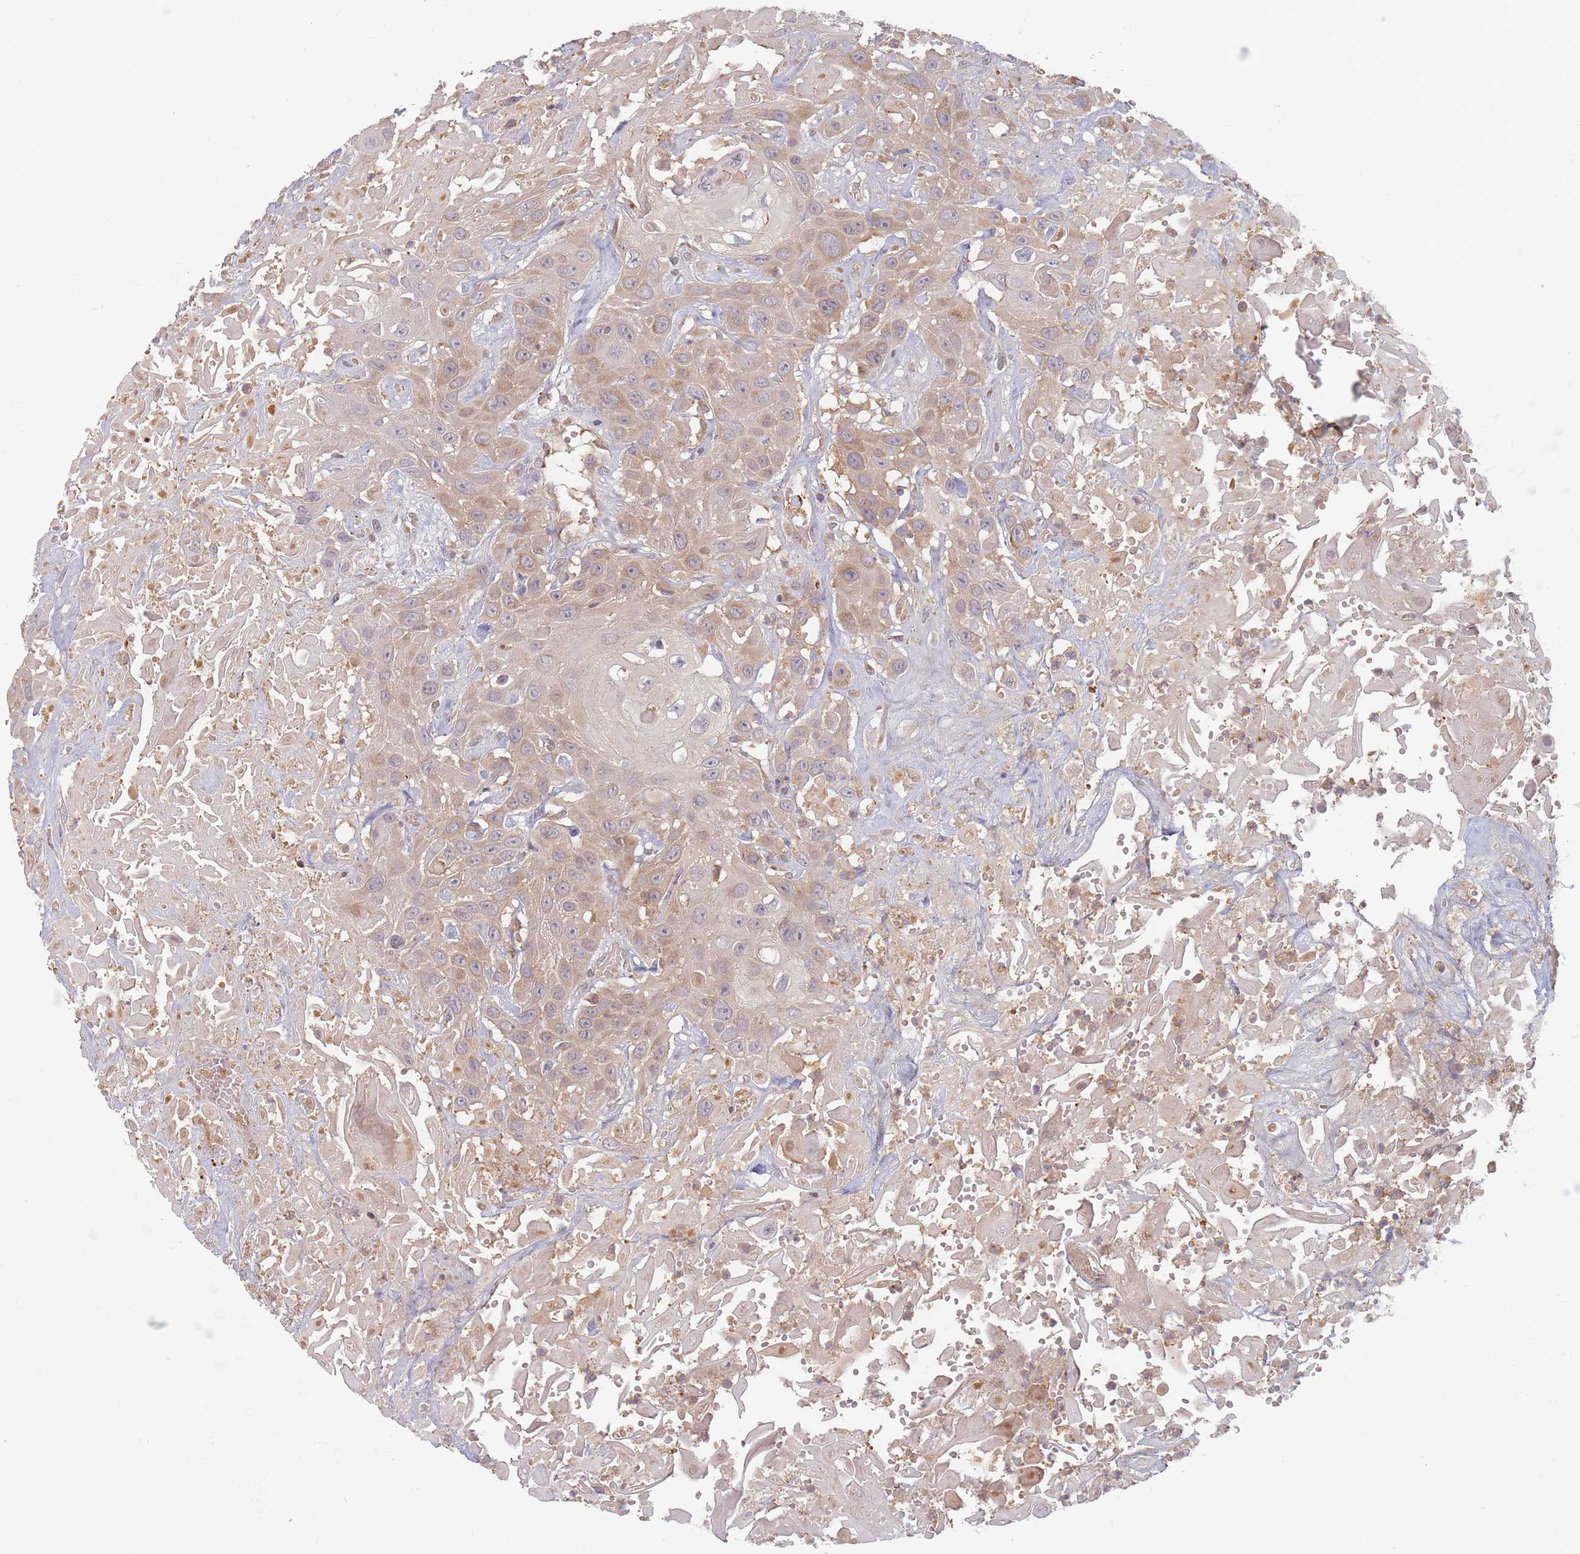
{"staining": {"intensity": "weak", "quantity": "25%-75%", "location": "cytoplasmic/membranous"}, "tissue": "head and neck cancer", "cell_type": "Tumor cells", "image_type": "cancer", "snomed": [{"axis": "morphology", "description": "Squamous cell carcinoma, NOS"}, {"axis": "topography", "description": "Head-Neck"}], "caption": "Immunohistochemical staining of head and neck squamous cell carcinoma reveals weak cytoplasmic/membranous protein positivity in about 25%-75% of tumor cells.", "gene": "SLC35F3", "patient": {"sex": "male", "age": 81}}